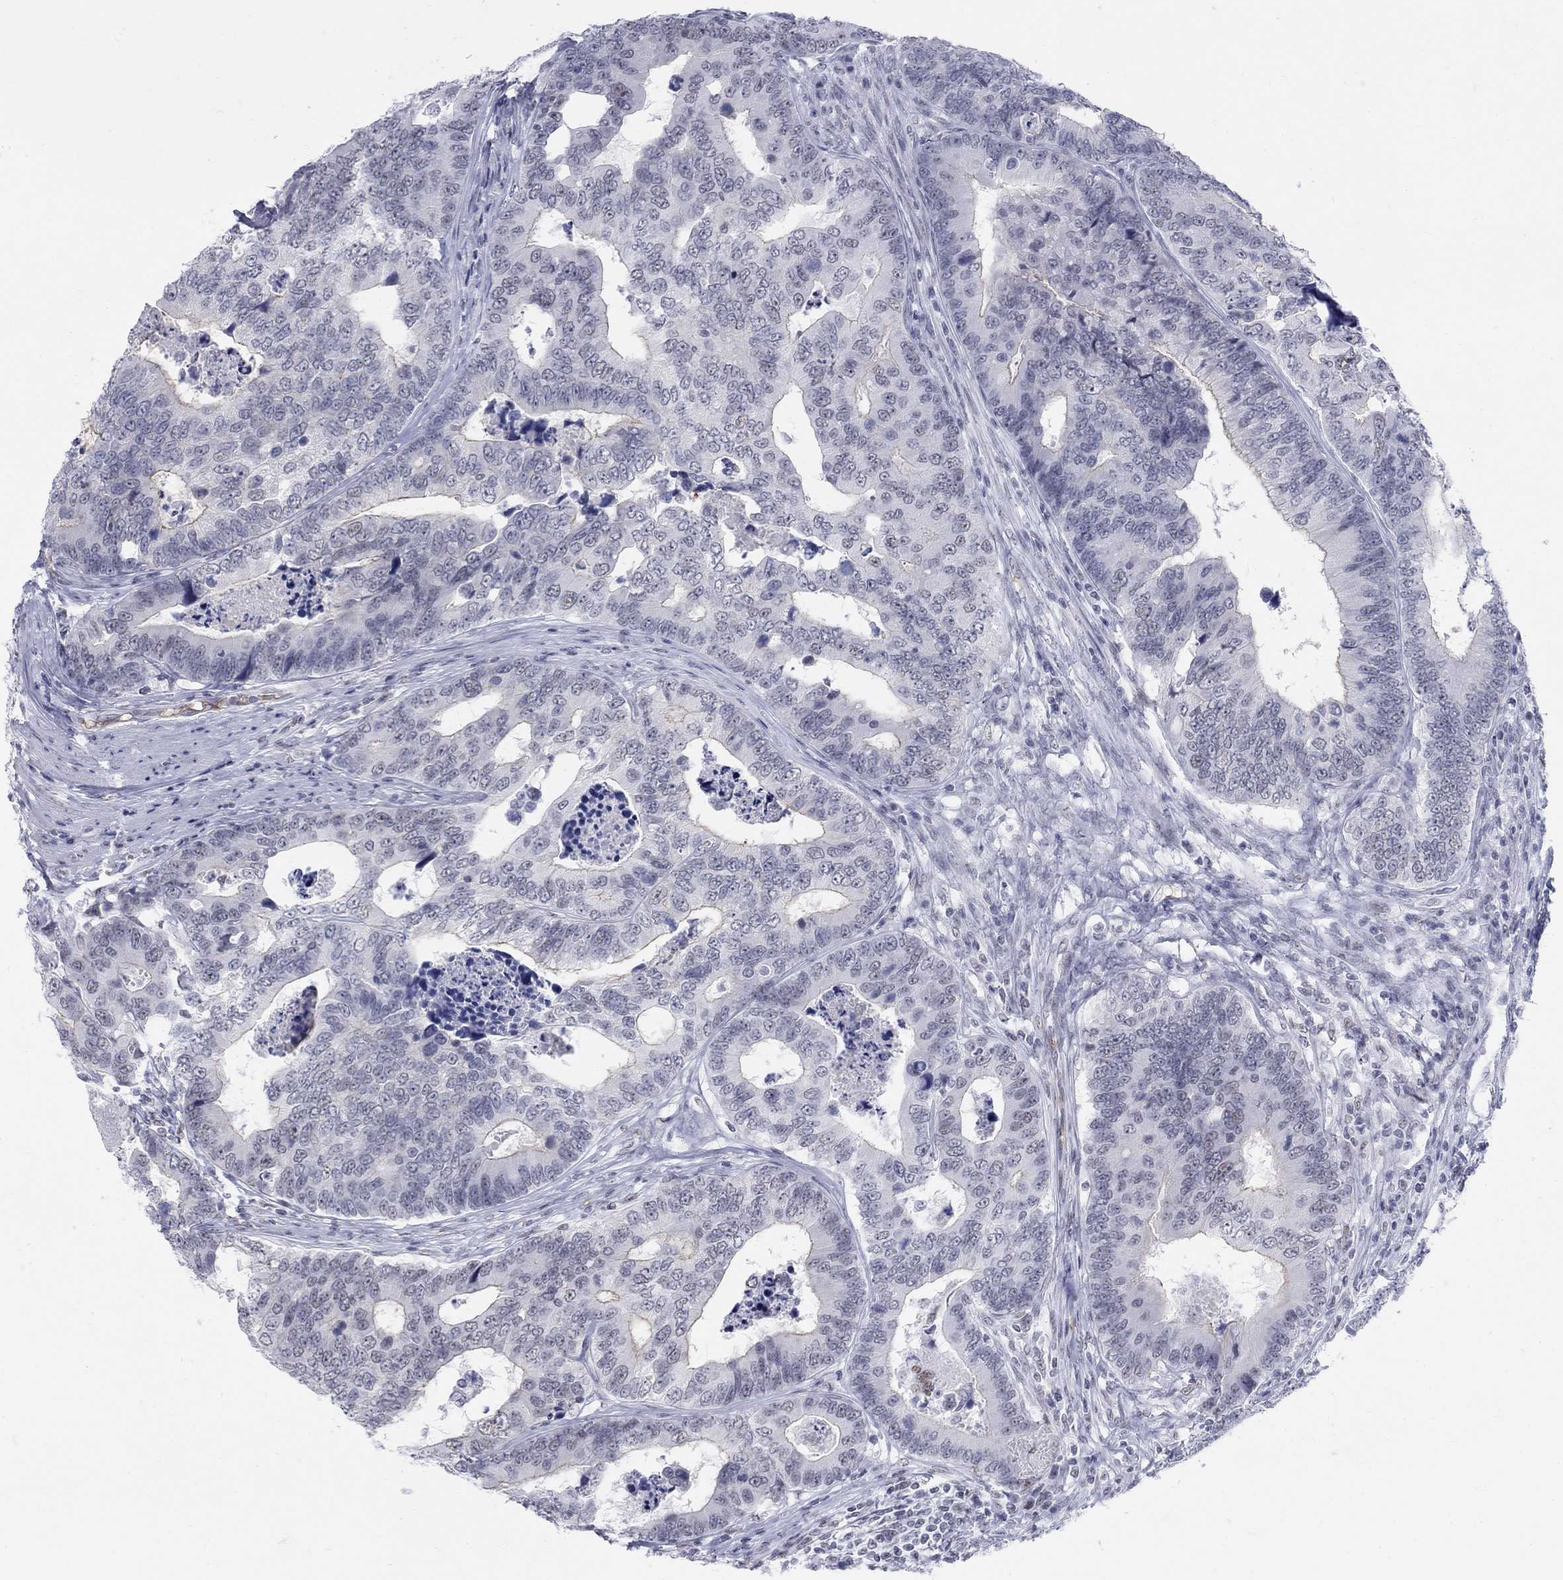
{"staining": {"intensity": "negative", "quantity": "none", "location": "none"}, "tissue": "colorectal cancer", "cell_type": "Tumor cells", "image_type": "cancer", "snomed": [{"axis": "morphology", "description": "Adenocarcinoma, NOS"}, {"axis": "topography", "description": "Colon"}], "caption": "Tumor cells show no significant protein expression in adenocarcinoma (colorectal). The staining is performed using DAB brown chromogen with nuclei counter-stained in using hematoxylin.", "gene": "DMTN", "patient": {"sex": "female", "age": 72}}